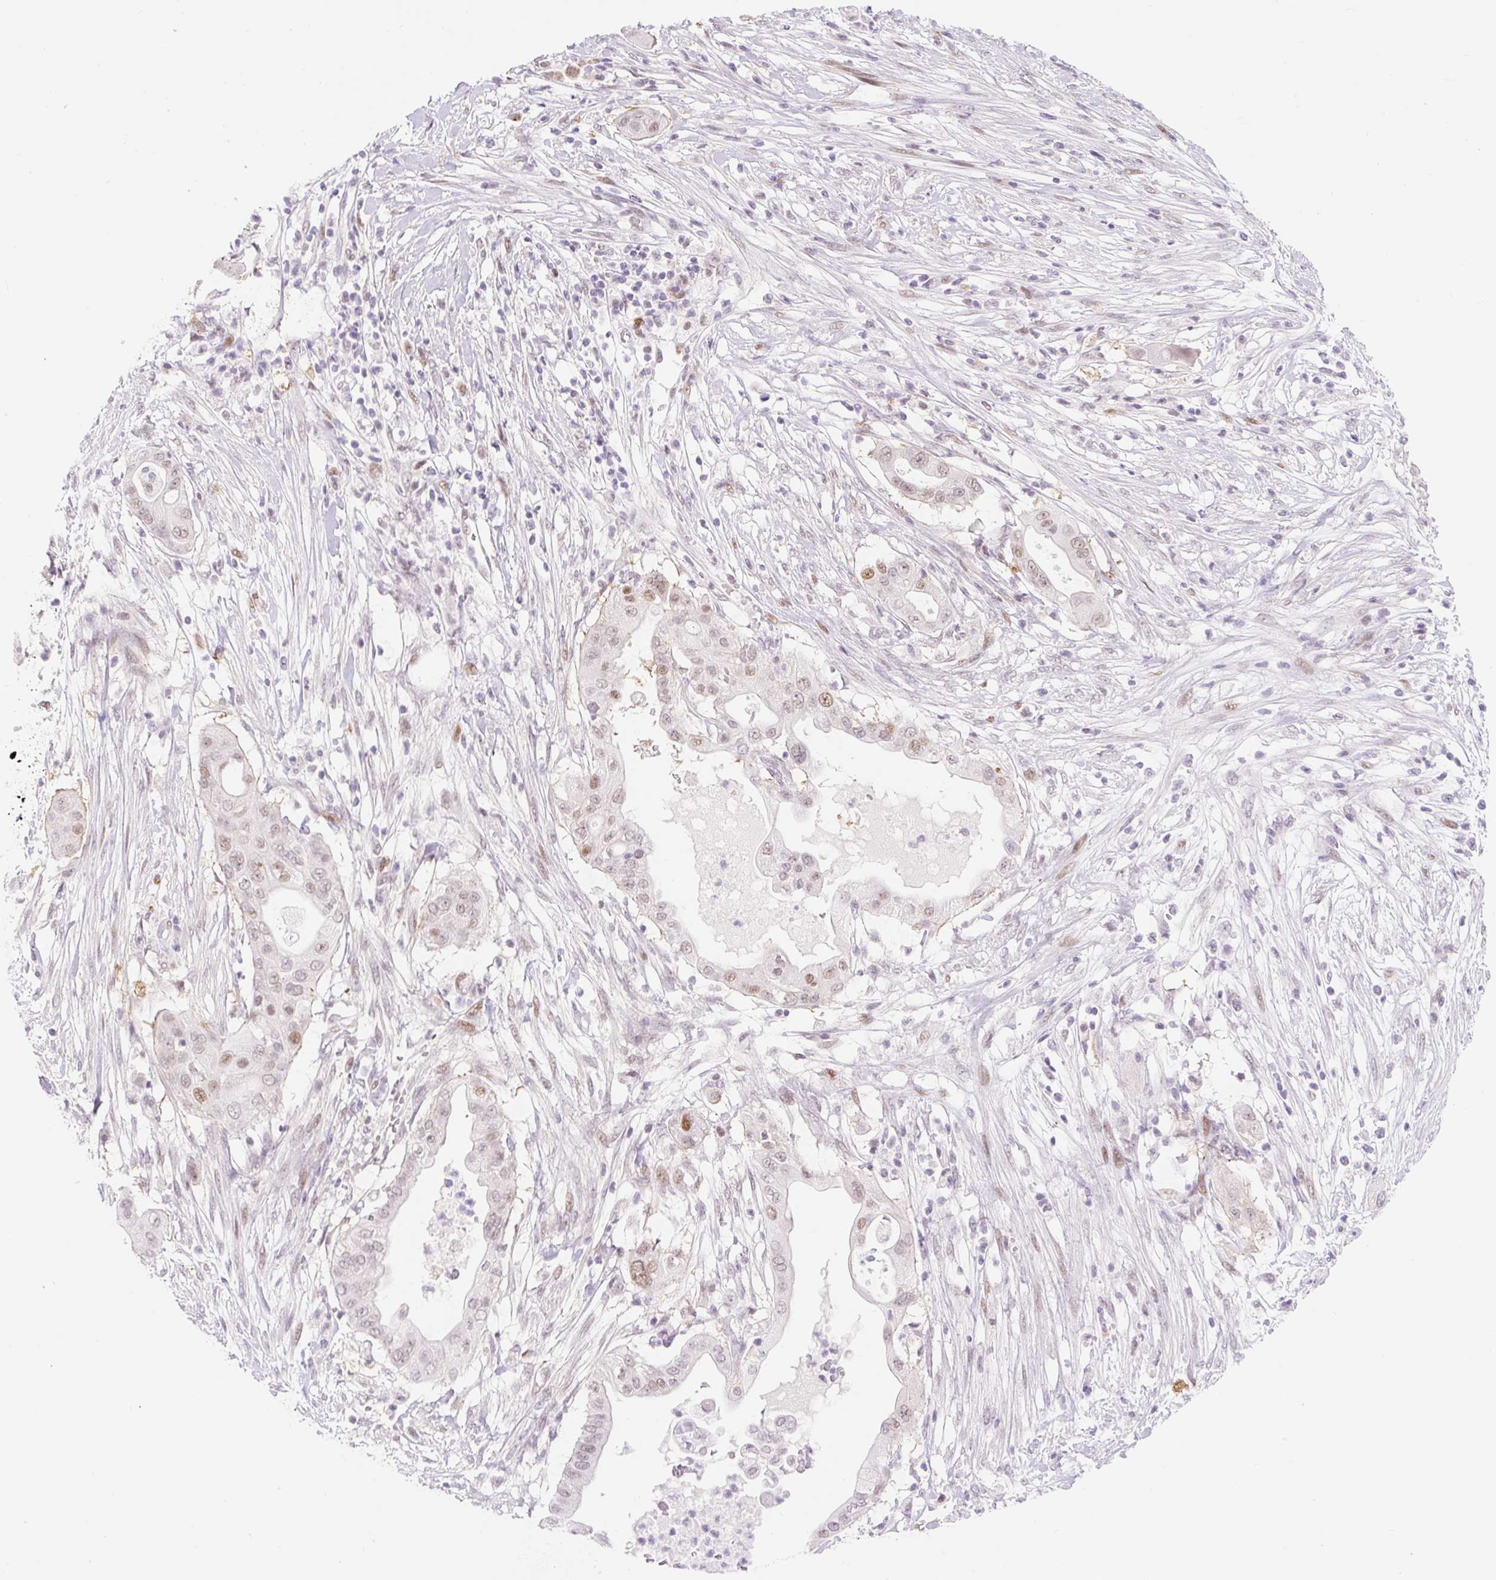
{"staining": {"intensity": "weak", "quantity": "25%-75%", "location": "nuclear"}, "tissue": "pancreatic cancer", "cell_type": "Tumor cells", "image_type": "cancer", "snomed": [{"axis": "morphology", "description": "Adenocarcinoma, NOS"}, {"axis": "topography", "description": "Pancreas"}], "caption": "Immunohistochemistry (IHC) image of pancreatic cancer stained for a protein (brown), which shows low levels of weak nuclear expression in about 25%-75% of tumor cells.", "gene": "H2BW1", "patient": {"sex": "male", "age": 68}}